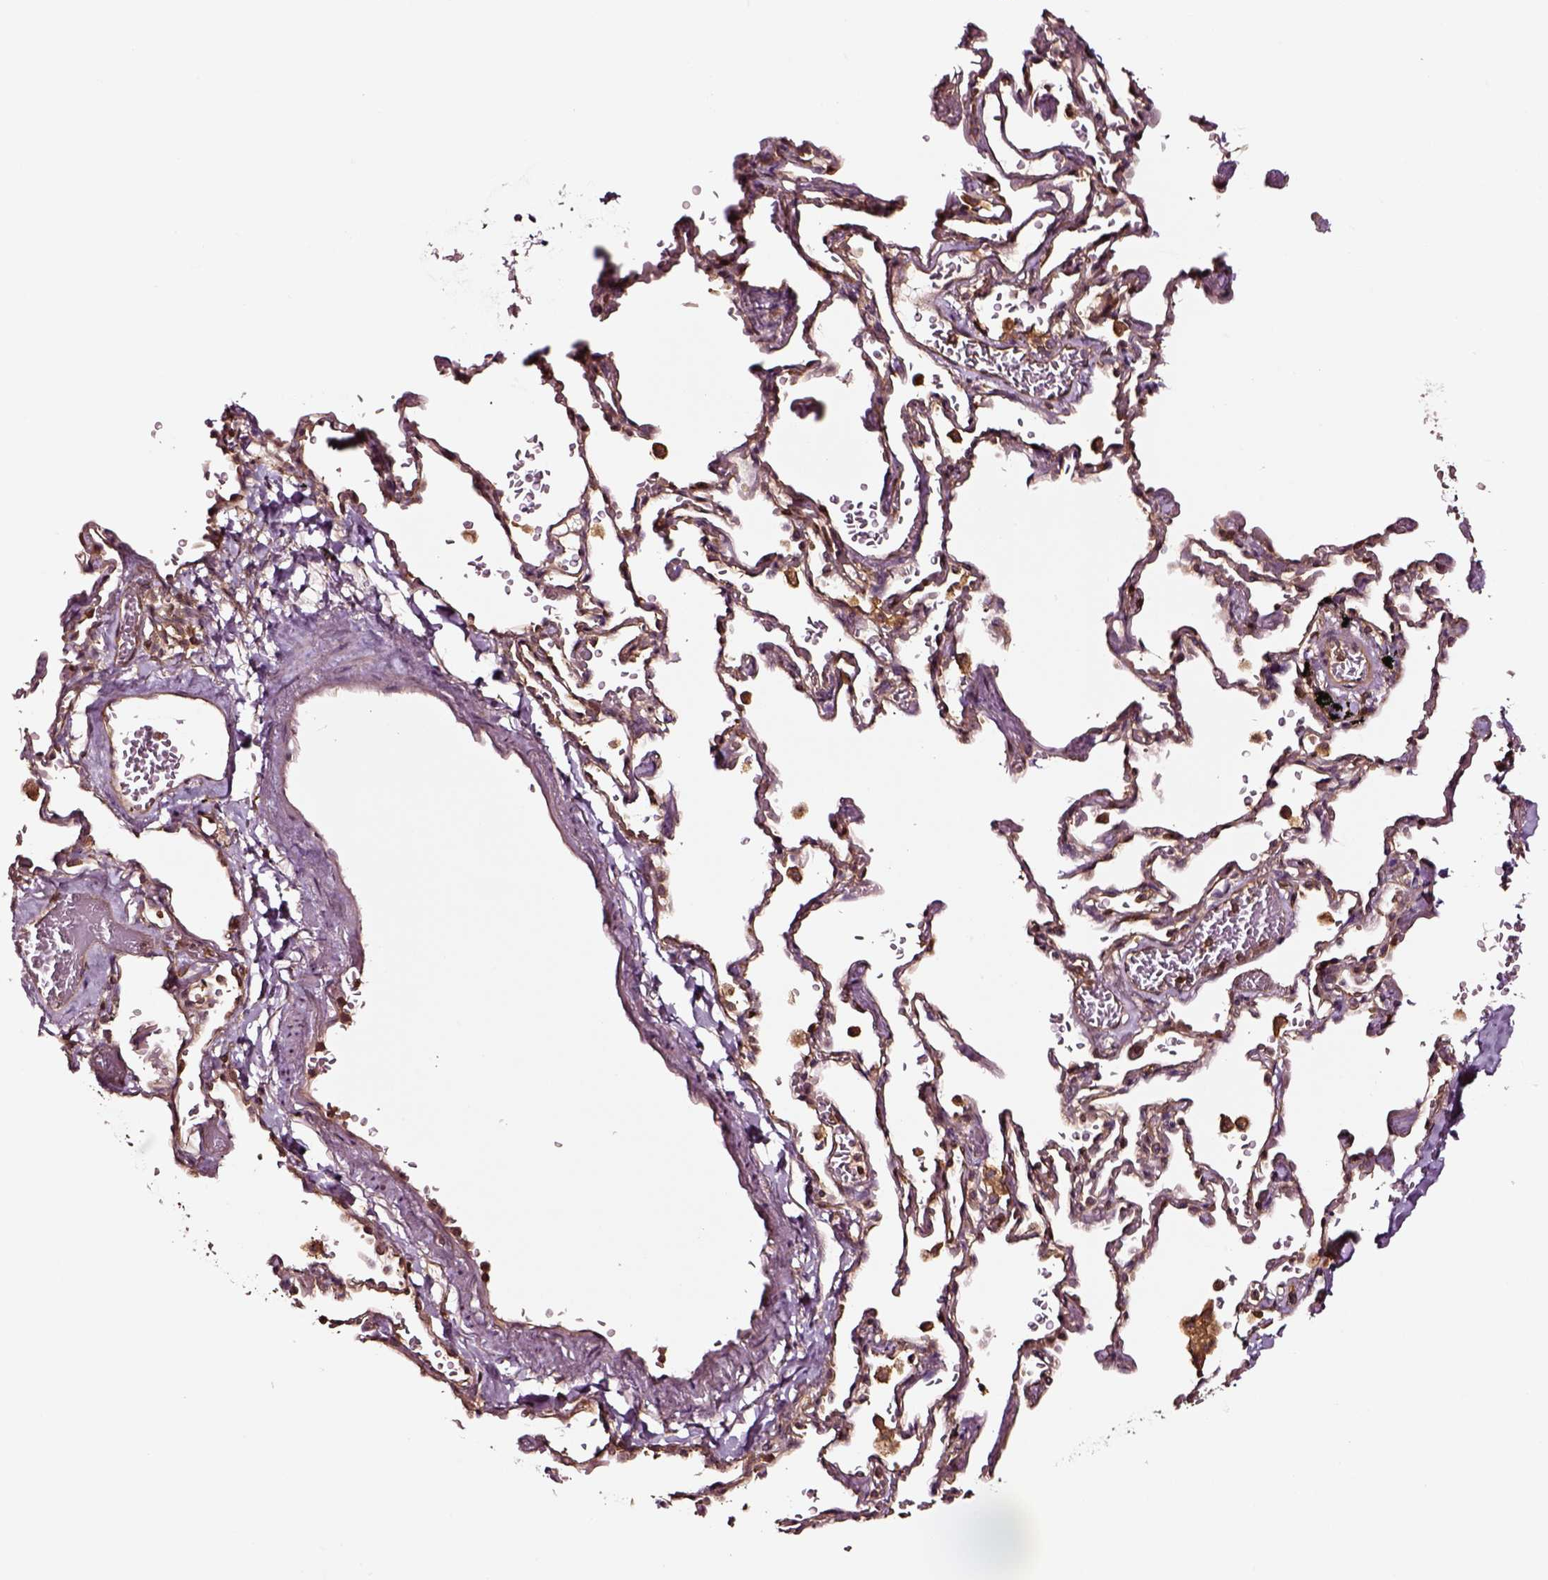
{"staining": {"intensity": "weak", "quantity": ">75%", "location": "cytoplasmic/membranous"}, "tissue": "adipose tissue", "cell_type": "Adipocytes", "image_type": "normal", "snomed": [{"axis": "morphology", "description": "Normal tissue, NOS"}, {"axis": "topography", "description": "Cartilage tissue"}, {"axis": "topography", "description": "Bronchus"}, {"axis": "topography", "description": "Peripheral nerve tissue"}], "caption": "Adipose tissue was stained to show a protein in brown. There is low levels of weak cytoplasmic/membranous expression in approximately >75% of adipocytes. (DAB (3,3'-diaminobenzidine) IHC, brown staining for protein, blue staining for nuclei).", "gene": "RASSF5", "patient": {"sex": "male", "age": 67}}